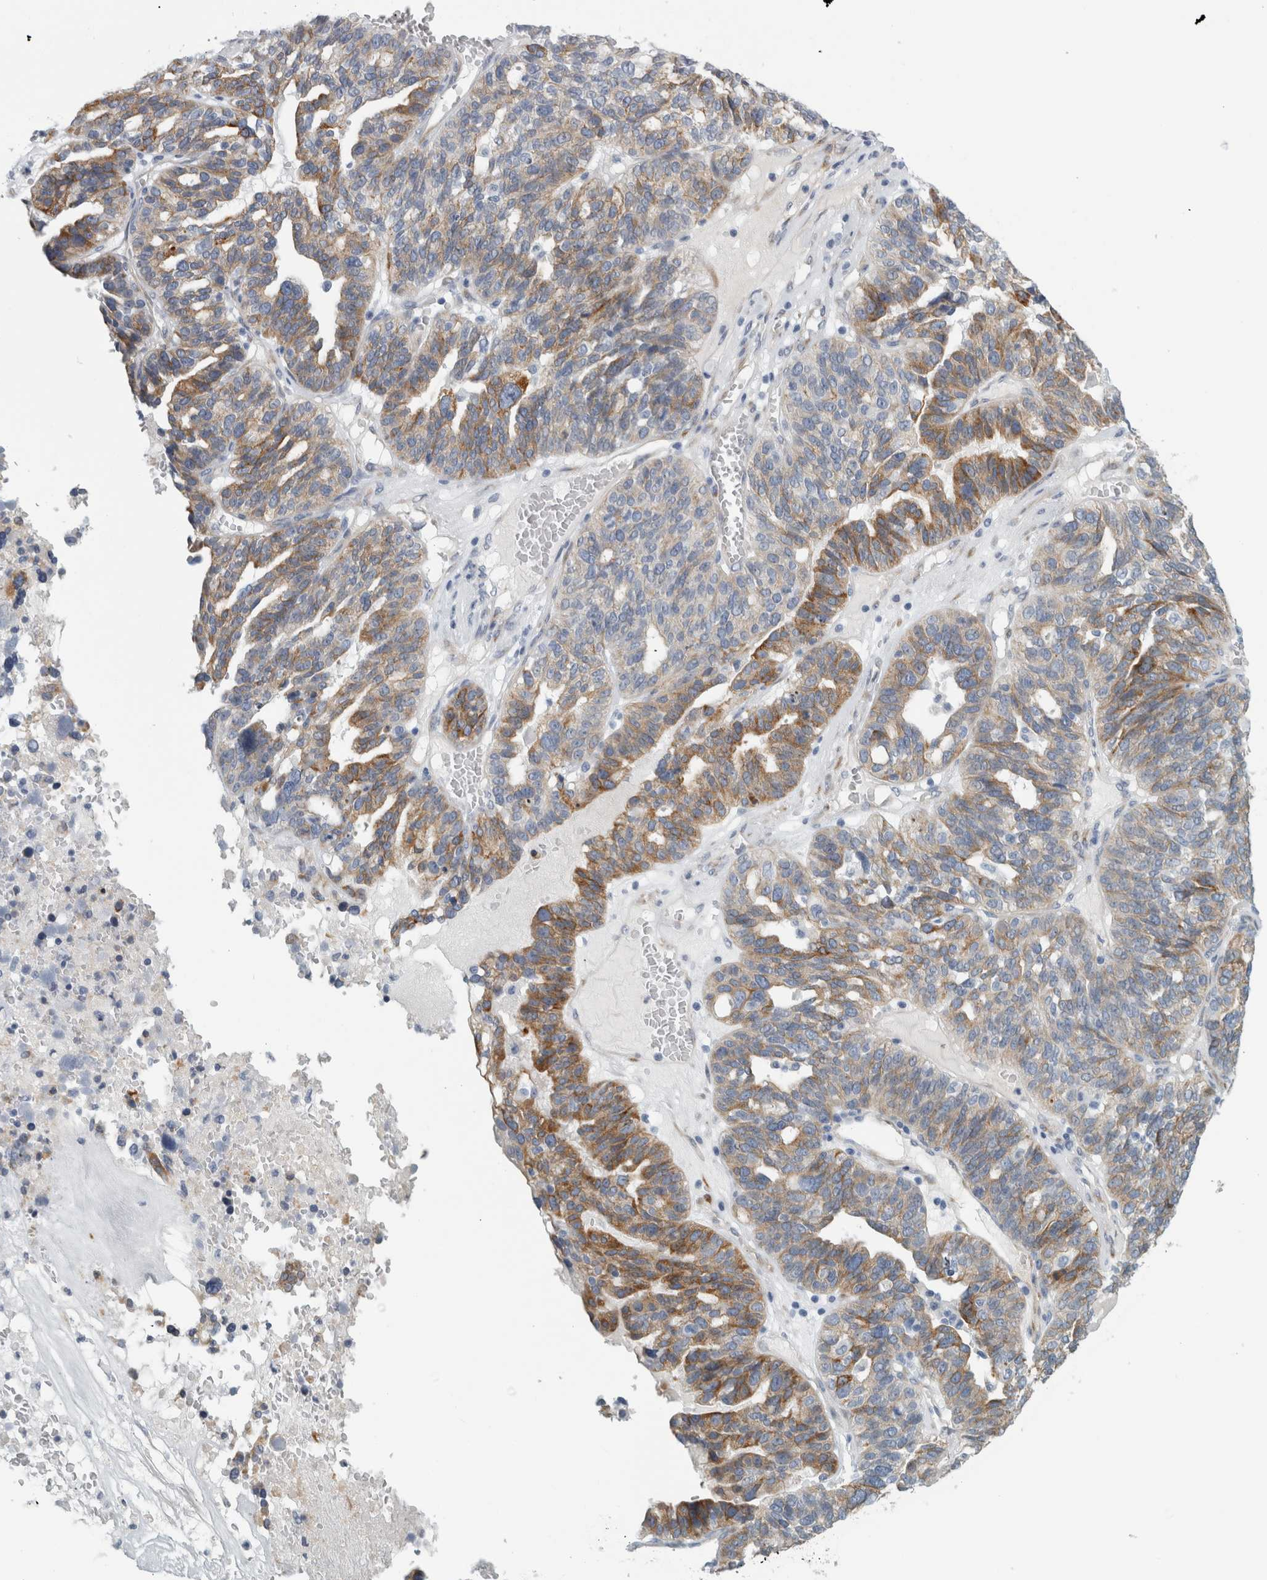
{"staining": {"intensity": "moderate", "quantity": "25%-75%", "location": "cytoplasmic/membranous"}, "tissue": "ovarian cancer", "cell_type": "Tumor cells", "image_type": "cancer", "snomed": [{"axis": "morphology", "description": "Cystadenocarcinoma, serous, NOS"}, {"axis": "topography", "description": "Ovary"}], "caption": "A micrograph of human ovarian cancer stained for a protein displays moderate cytoplasmic/membranous brown staining in tumor cells.", "gene": "B3GNT3", "patient": {"sex": "female", "age": 59}}